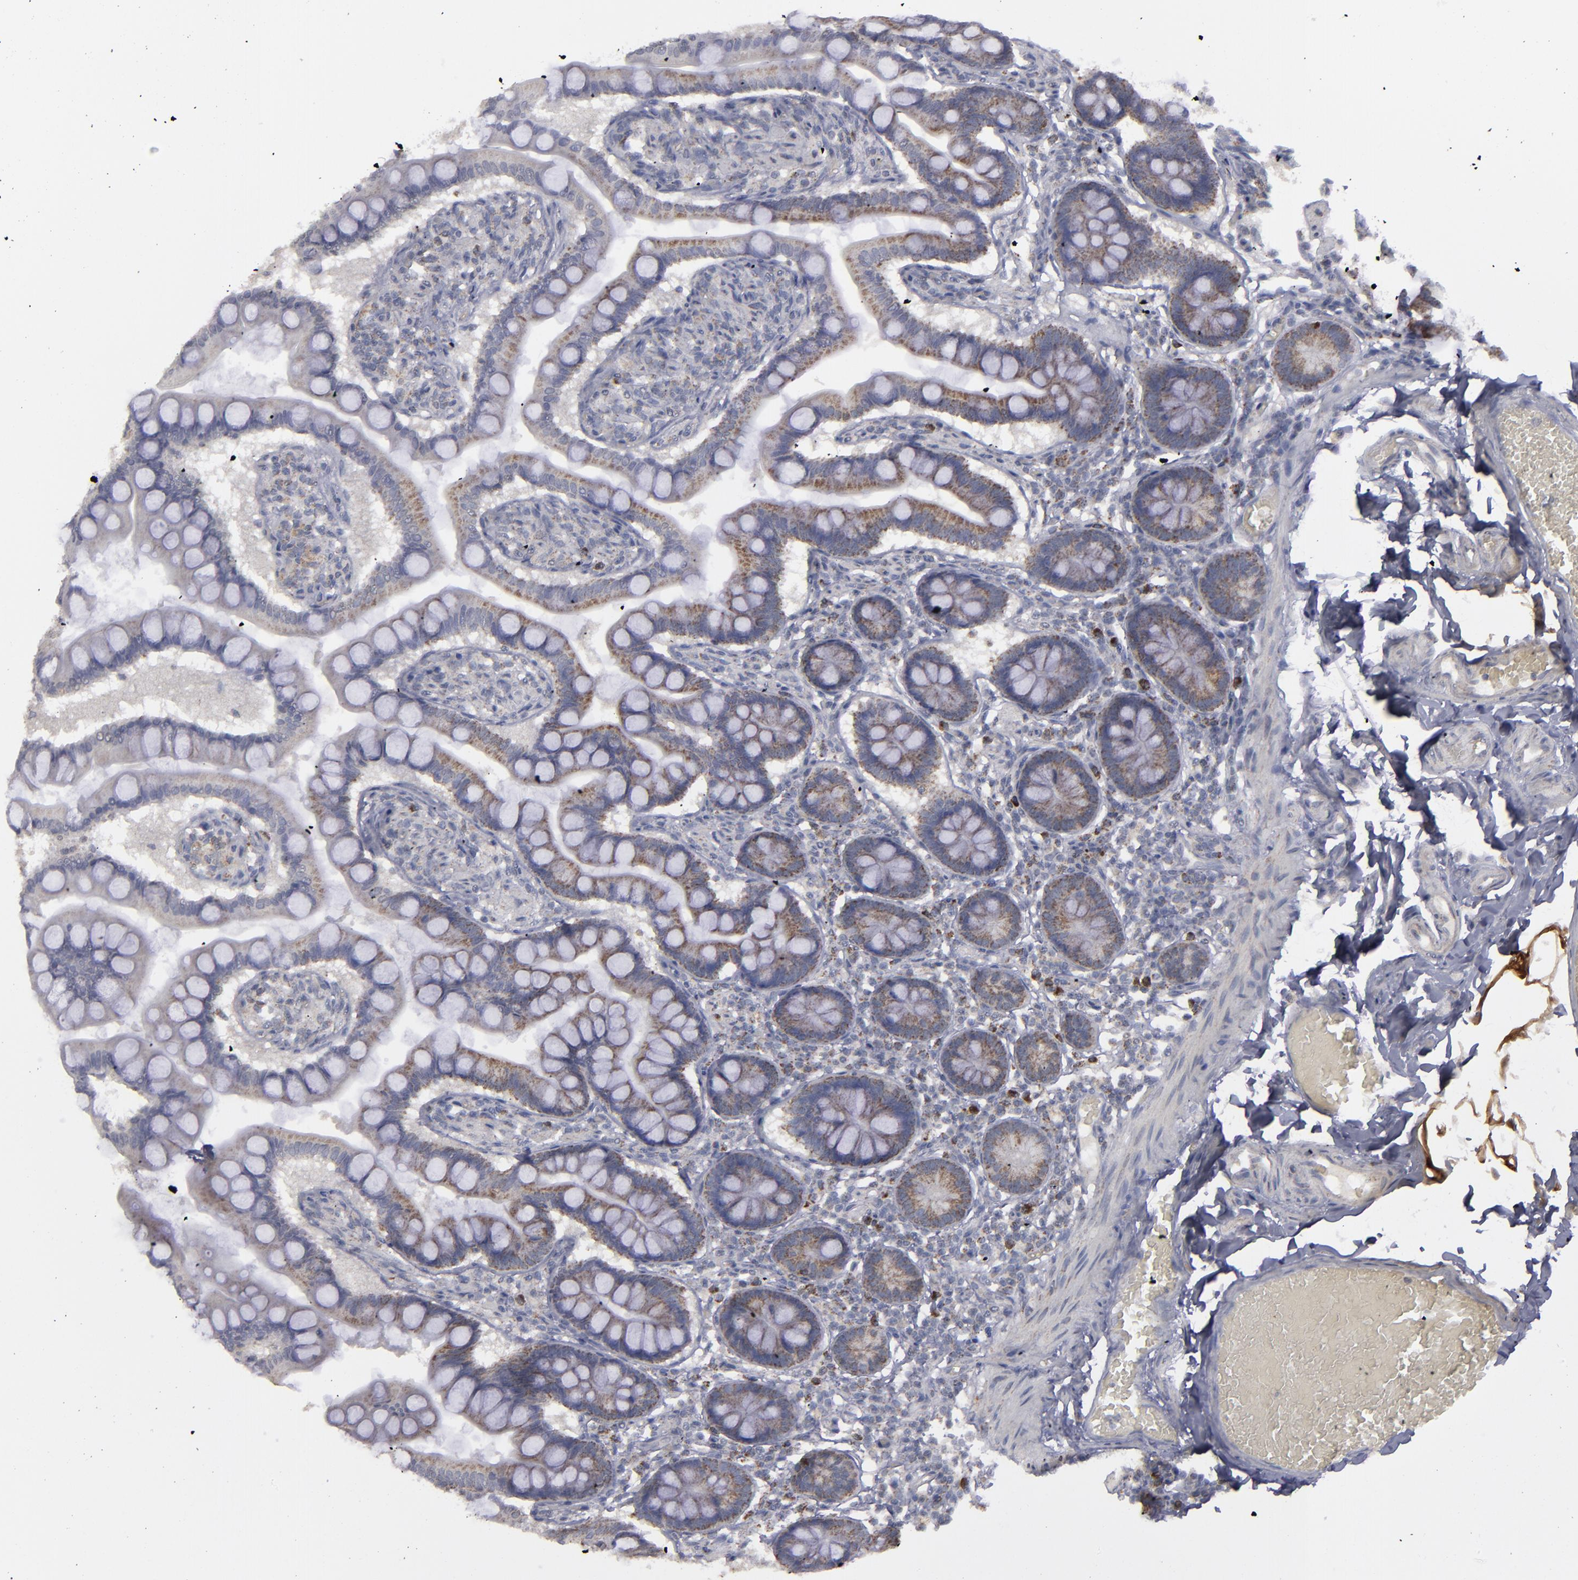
{"staining": {"intensity": "moderate", "quantity": ">75%", "location": "cytoplasmic/membranous"}, "tissue": "small intestine", "cell_type": "Glandular cells", "image_type": "normal", "snomed": [{"axis": "morphology", "description": "Normal tissue, NOS"}, {"axis": "topography", "description": "Small intestine"}], "caption": "IHC (DAB (3,3'-diaminobenzidine)) staining of benign small intestine exhibits moderate cytoplasmic/membranous protein expression in approximately >75% of glandular cells.", "gene": "MYOM2", "patient": {"sex": "male", "age": 41}}